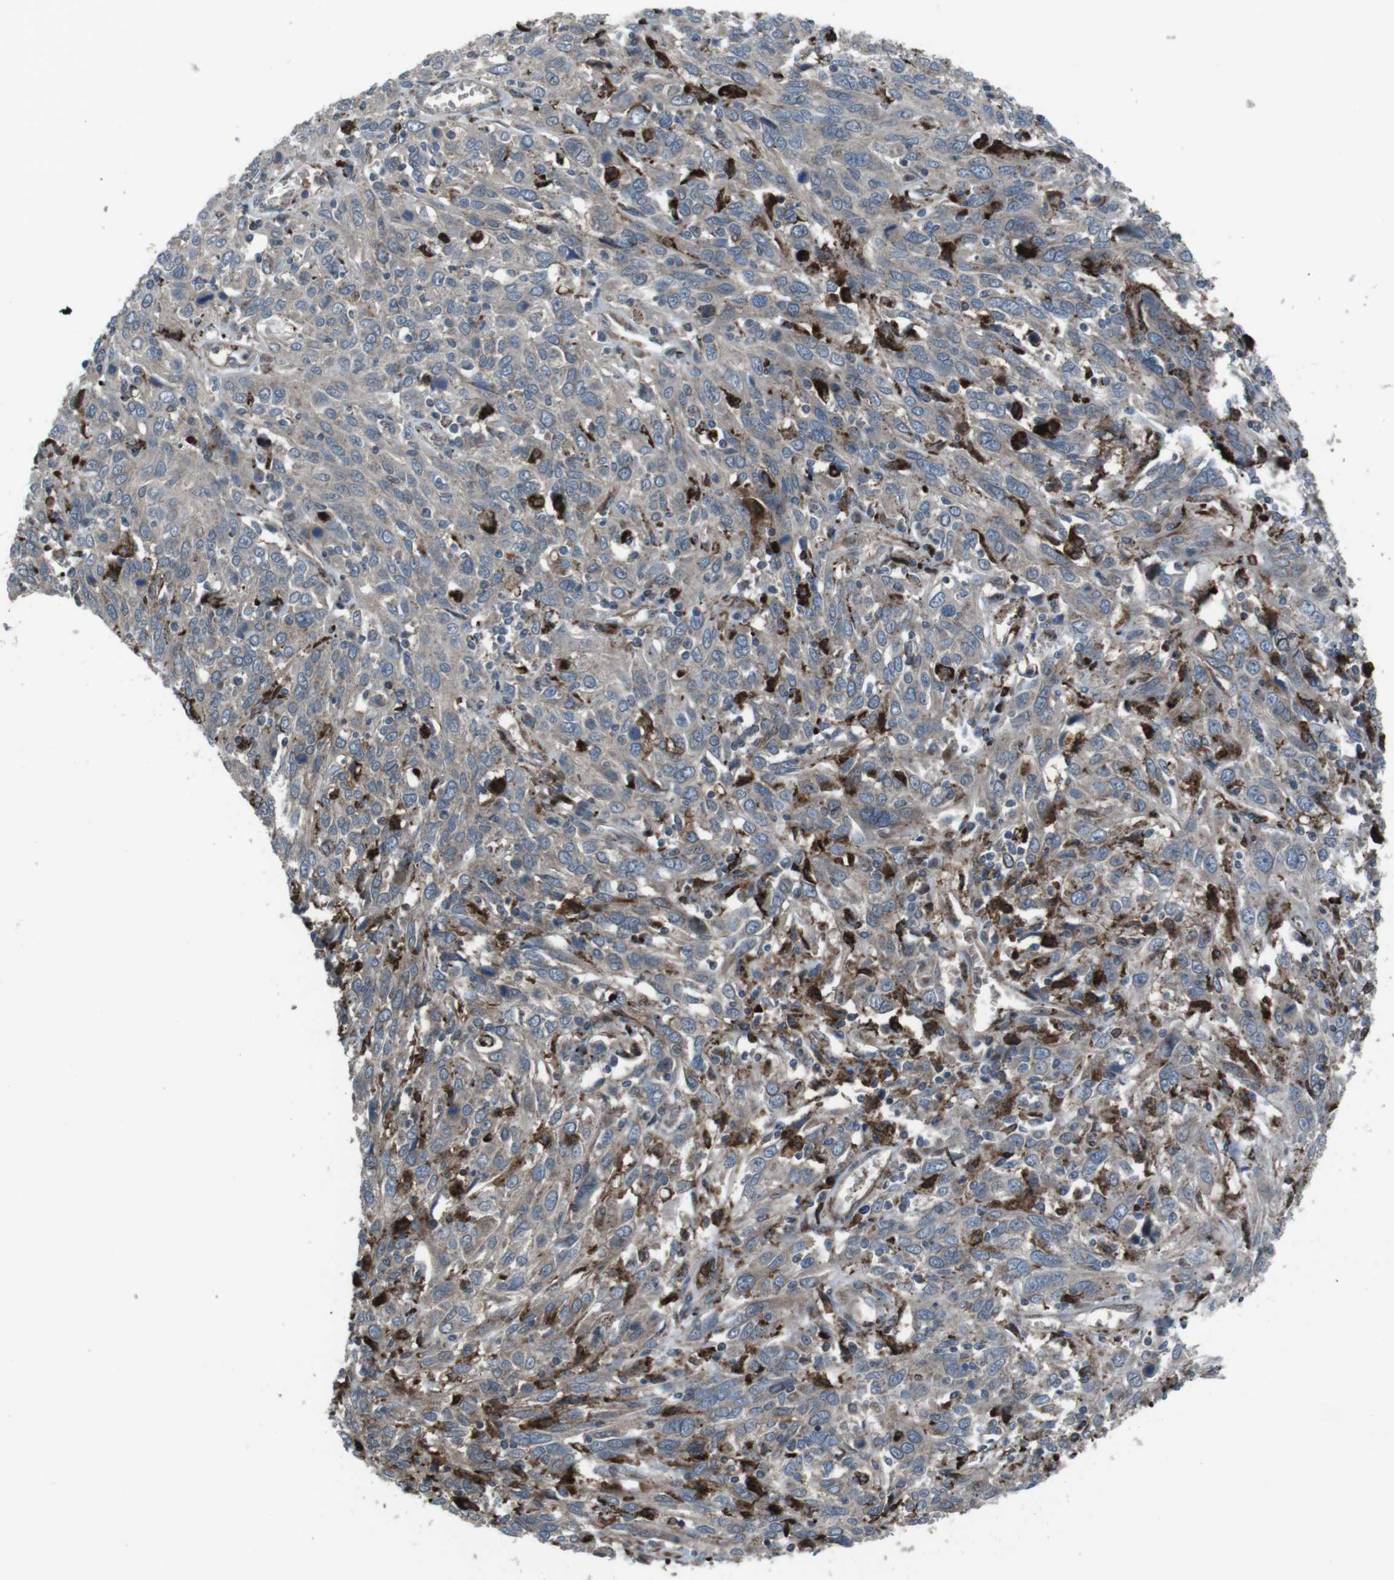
{"staining": {"intensity": "weak", "quantity": ">75%", "location": "cytoplasmic/membranous"}, "tissue": "cervical cancer", "cell_type": "Tumor cells", "image_type": "cancer", "snomed": [{"axis": "morphology", "description": "Squamous cell carcinoma, NOS"}, {"axis": "topography", "description": "Cervix"}], "caption": "A brown stain highlights weak cytoplasmic/membranous staining of a protein in human cervical squamous cell carcinoma tumor cells.", "gene": "GDF10", "patient": {"sex": "female", "age": 46}}